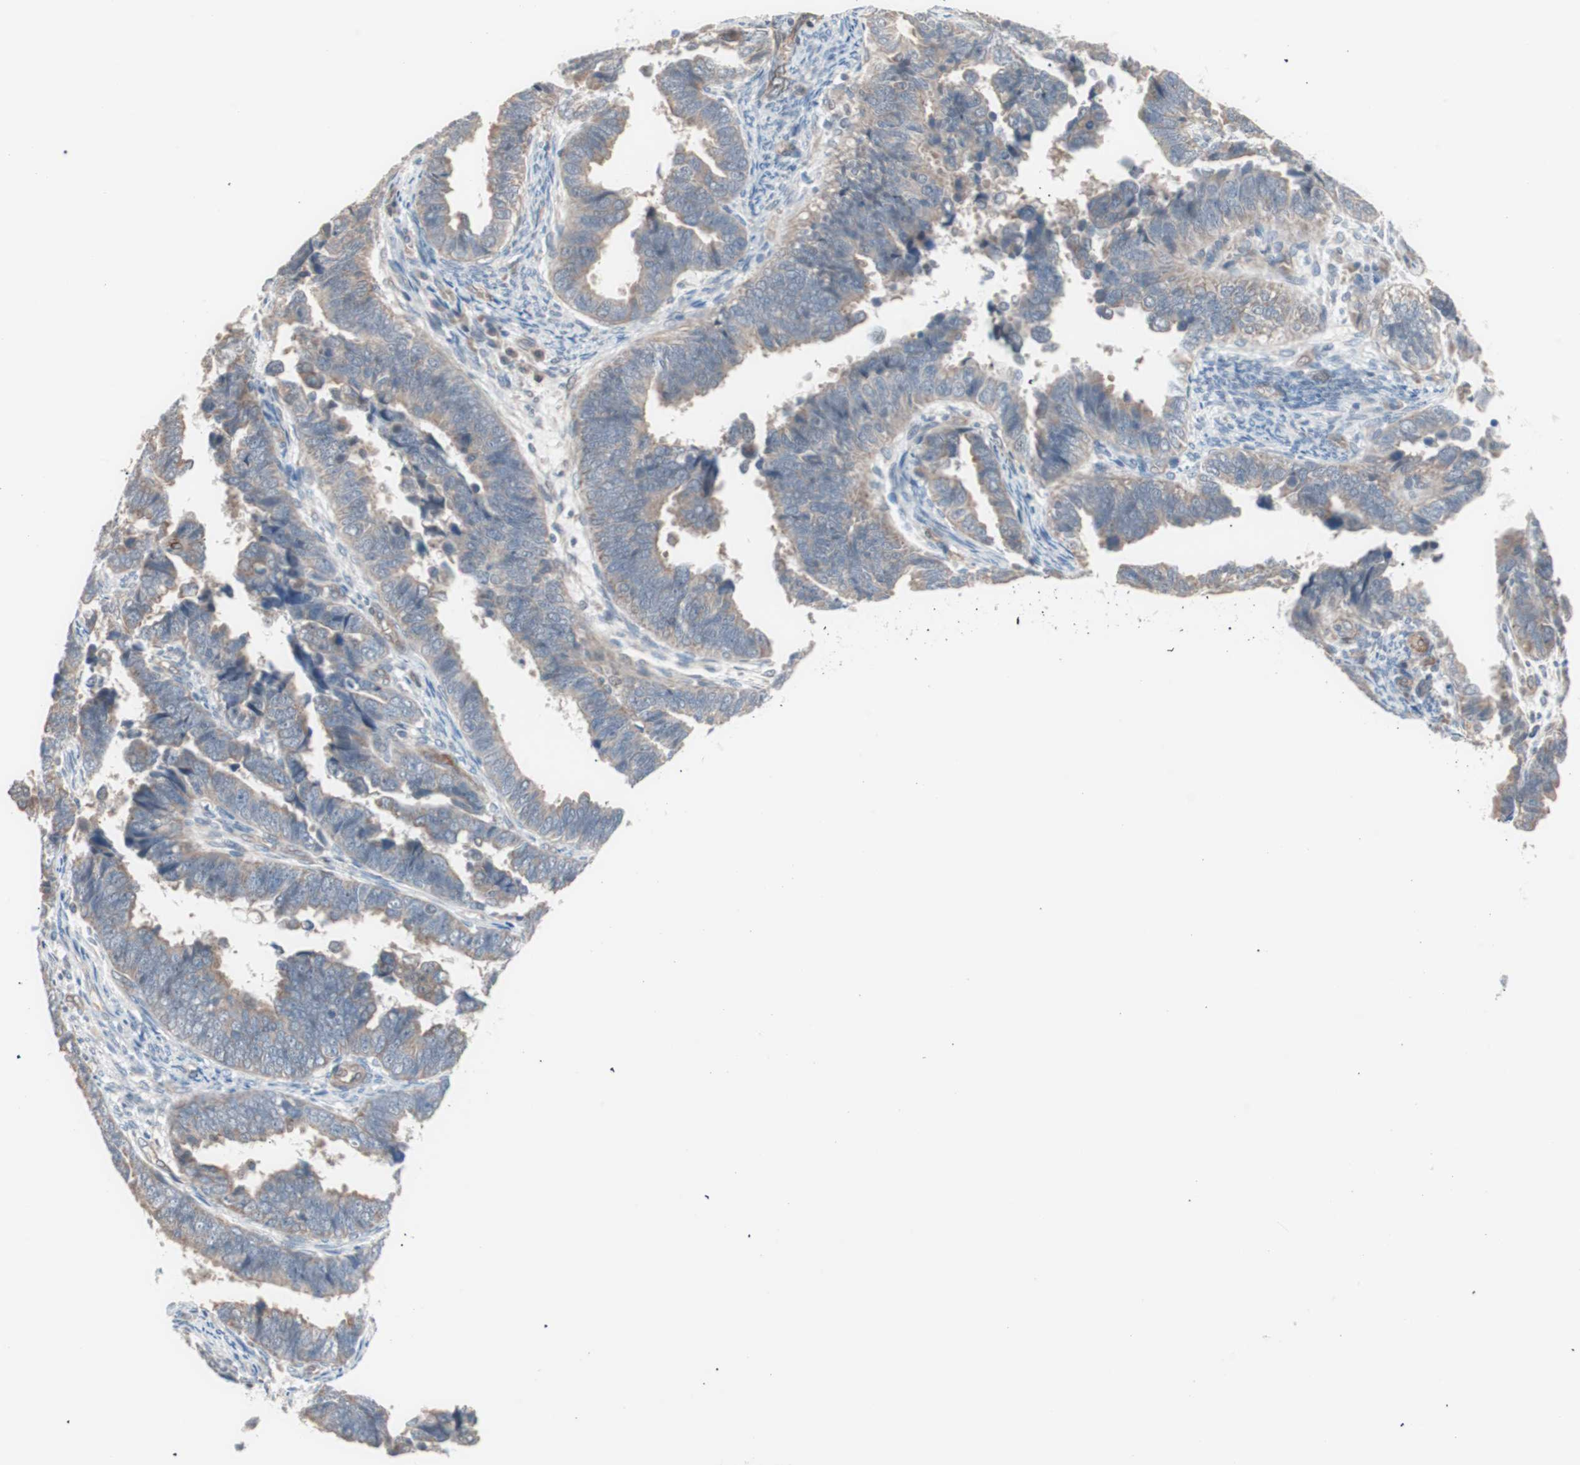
{"staining": {"intensity": "weak", "quantity": "25%-75%", "location": "cytoplasmic/membranous"}, "tissue": "endometrial cancer", "cell_type": "Tumor cells", "image_type": "cancer", "snomed": [{"axis": "morphology", "description": "Adenocarcinoma, NOS"}, {"axis": "topography", "description": "Endometrium"}], "caption": "Human endometrial cancer (adenocarcinoma) stained with a protein marker shows weak staining in tumor cells.", "gene": "SMG1", "patient": {"sex": "female", "age": 75}}